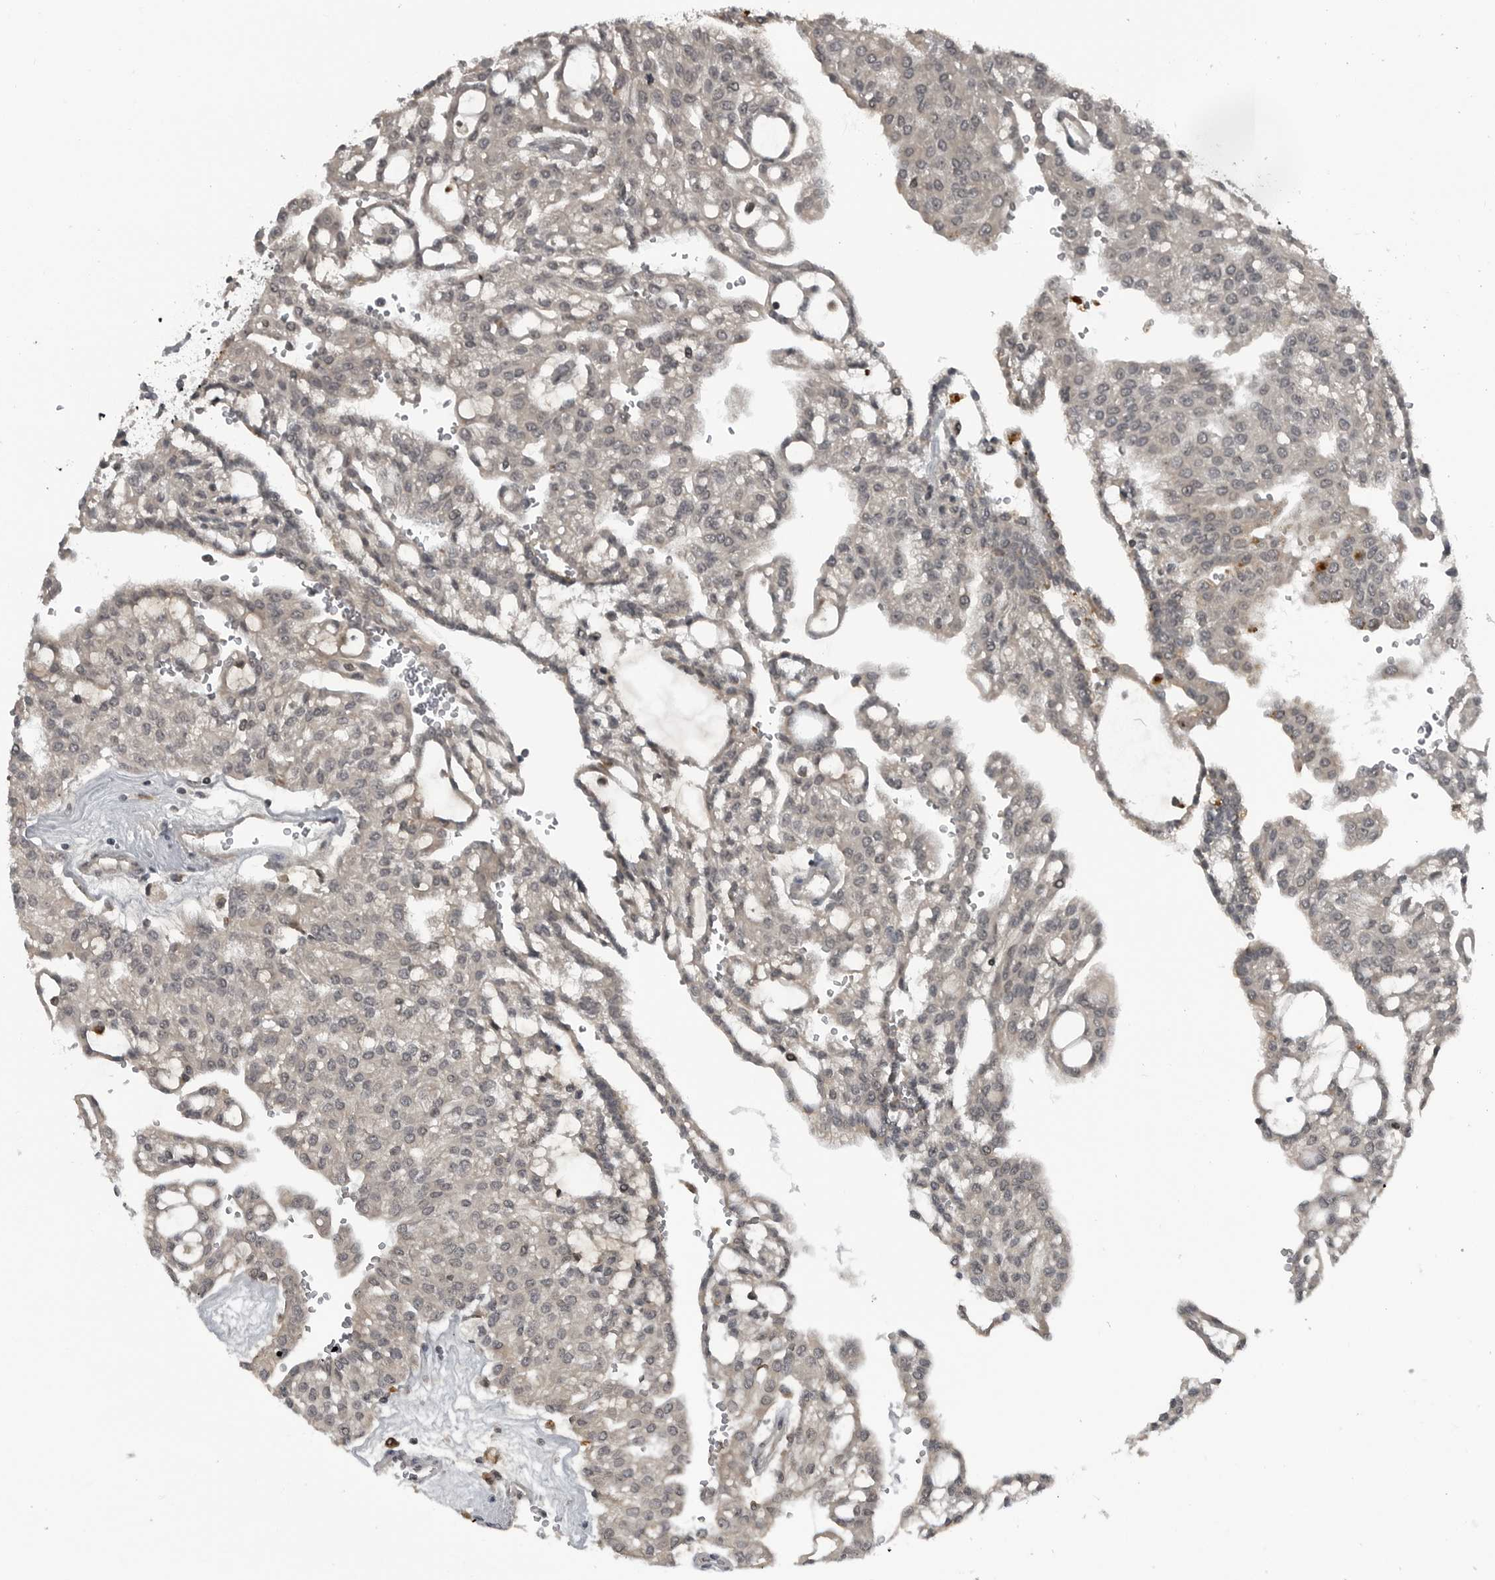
{"staining": {"intensity": "negative", "quantity": "none", "location": "none"}, "tissue": "renal cancer", "cell_type": "Tumor cells", "image_type": "cancer", "snomed": [{"axis": "morphology", "description": "Adenocarcinoma, NOS"}, {"axis": "topography", "description": "Kidney"}], "caption": "Immunohistochemistry of human renal cancer demonstrates no expression in tumor cells. (Brightfield microscopy of DAB immunohistochemistry at high magnification).", "gene": "GAK", "patient": {"sex": "male", "age": 63}}